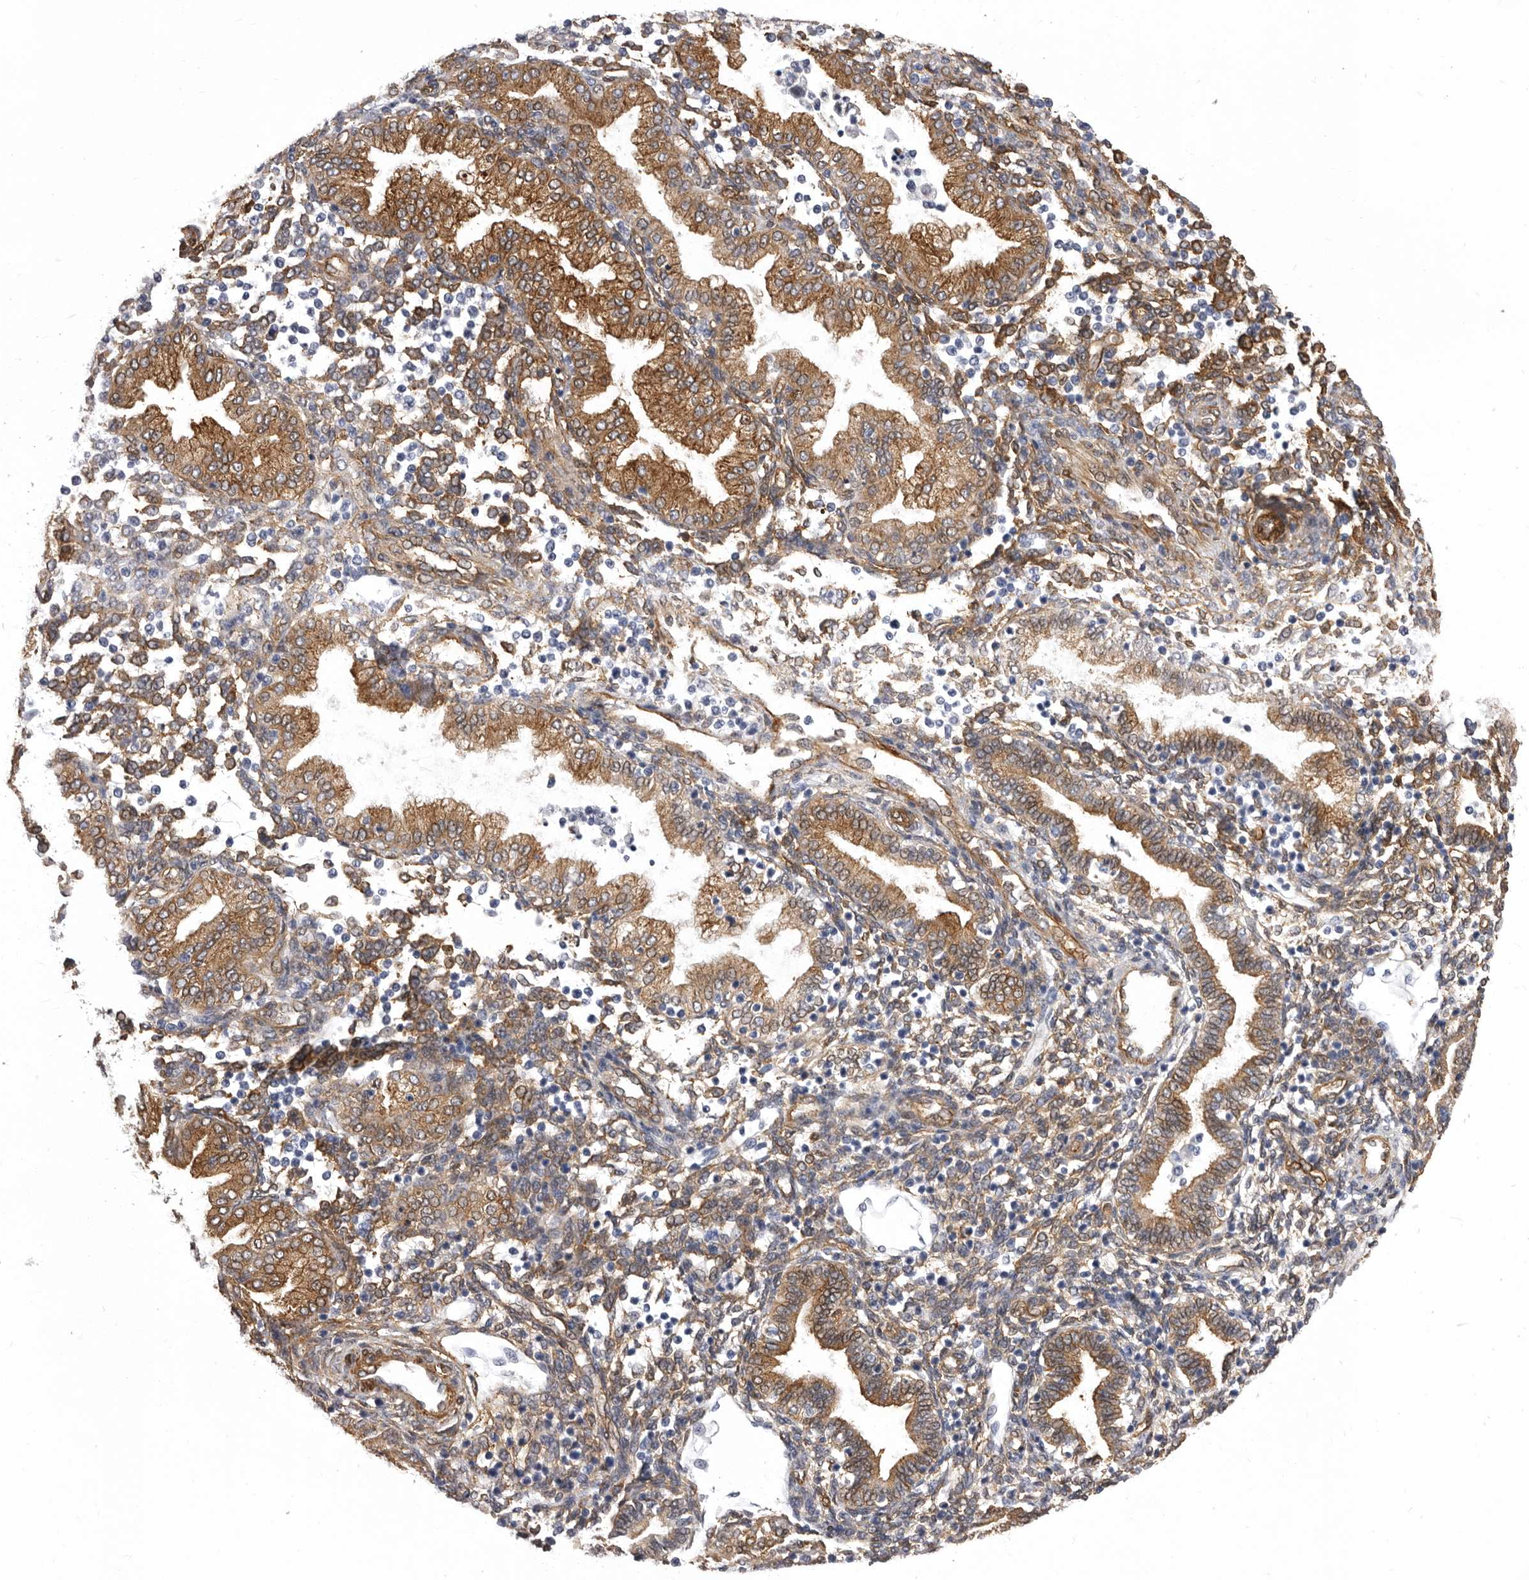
{"staining": {"intensity": "moderate", "quantity": "<25%", "location": "cytoplasmic/membranous"}, "tissue": "endometrium", "cell_type": "Cells in endometrial stroma", "image_type": "normal", "snomed": [{"axis": "morphology", "description": "Normal tissue, NOS"}, {"axis": "topography", "description": "Endometrium"}], "caption": "DAB (3,3'-diaminobenzidine) immunohistochemical staining of normal endometrium exhibits moderate cytoplasmic/membranous protein positivity in approximately <25% of cells in endometrial stroma. (IHC, brightfield microscopy, high magnification).", "gene": "ENAH", "patient": {"sex": "female", "age": 53}}